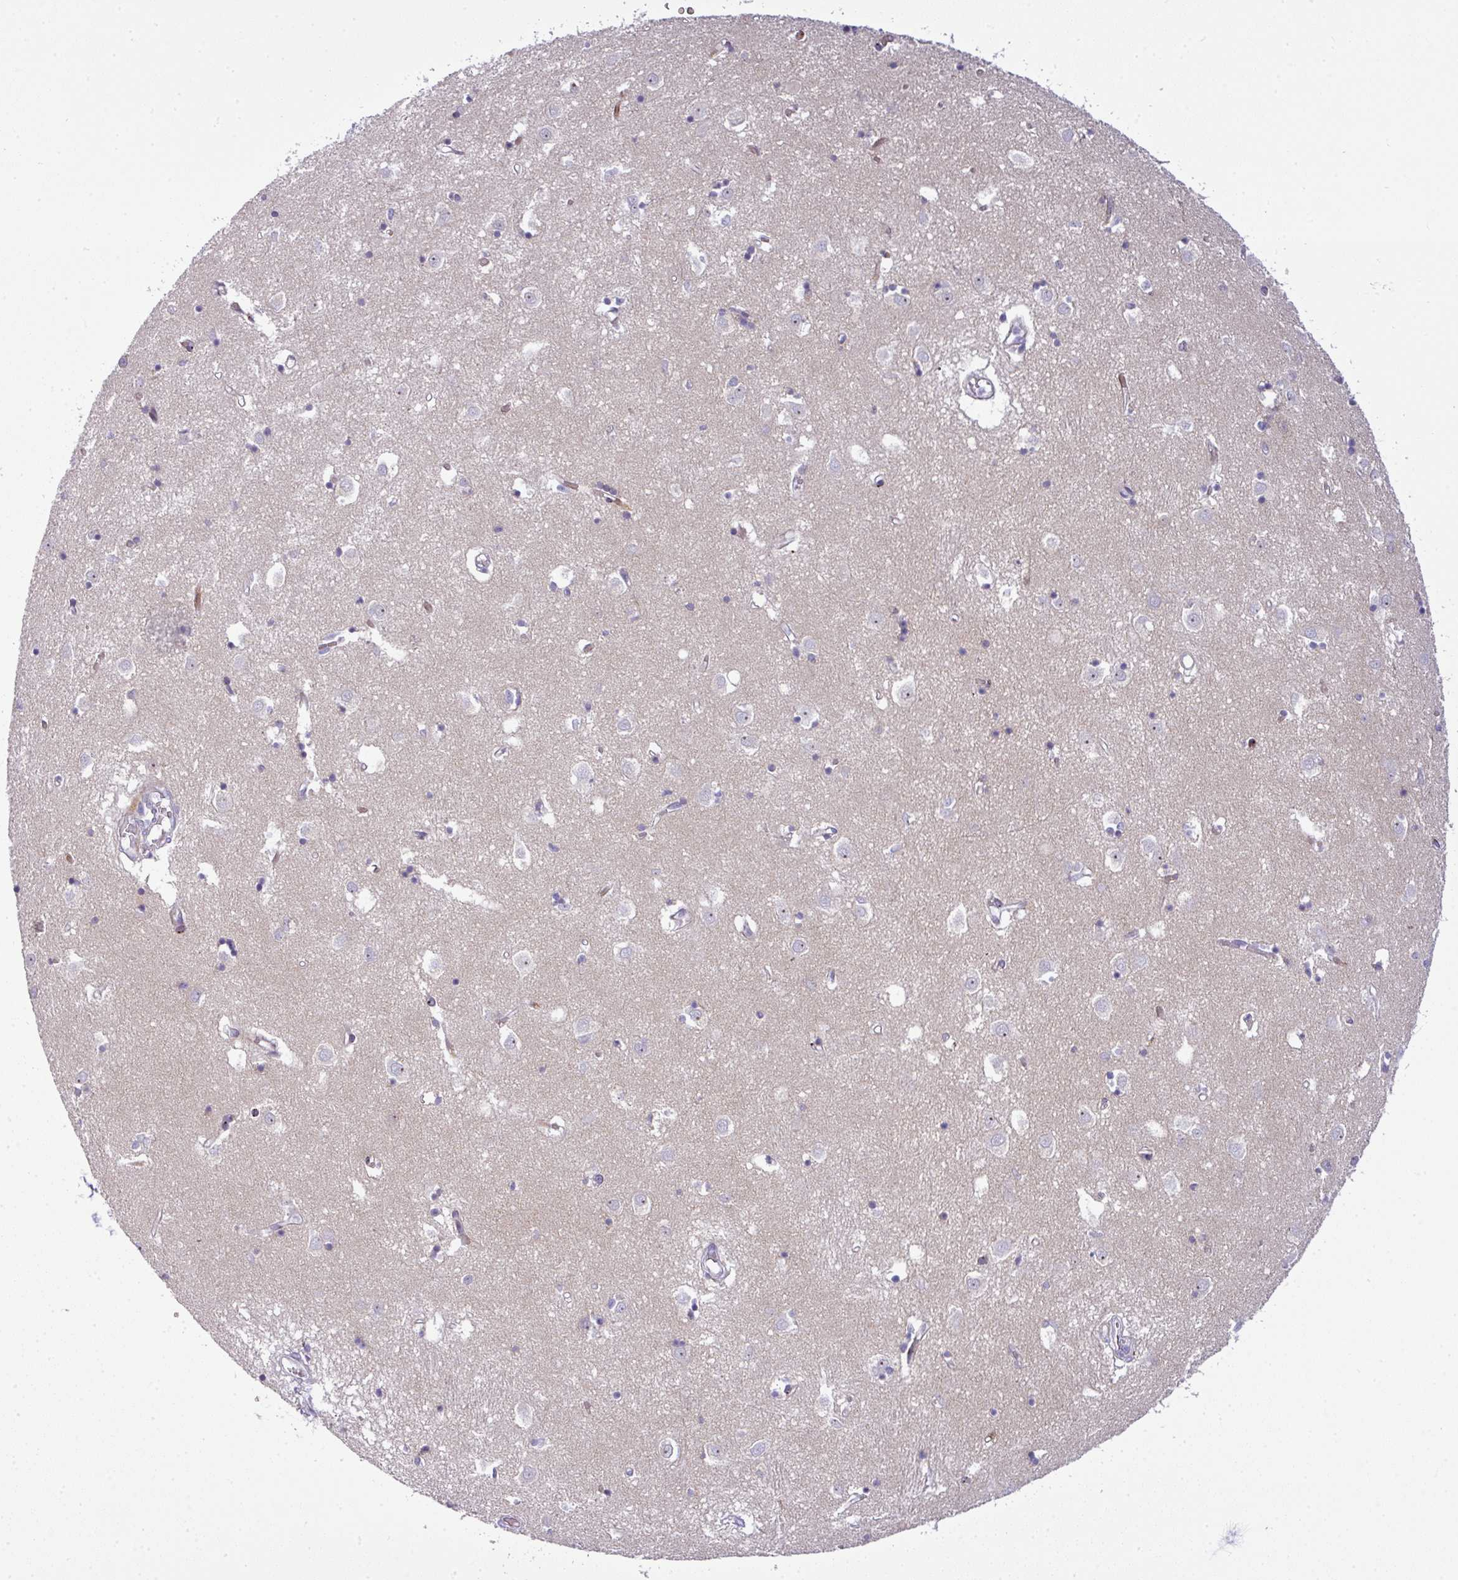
{"staining": {"intensity": "negative", "quantity": "none", "location": "none"}, "tissue": "caudate", "cell_type": "Glial cells", "image_type": "normal", "snomed": [{"axis": "morphology", "description": "Normal tissue, NOS"}, {"axis": "topography", "description": "Lateral ventricle wall"}], "caption": "Immunohistochemistry (IHC) photomicrograph of benign caudate: caudate stained with DAB reveals no significant protein staining in glial cells. (Immunohistochemistry (IHC), brightfield microscopy, high magnification).", "gene": "ATP6V1F", "patient": {"sex": "male", "age": 70}}